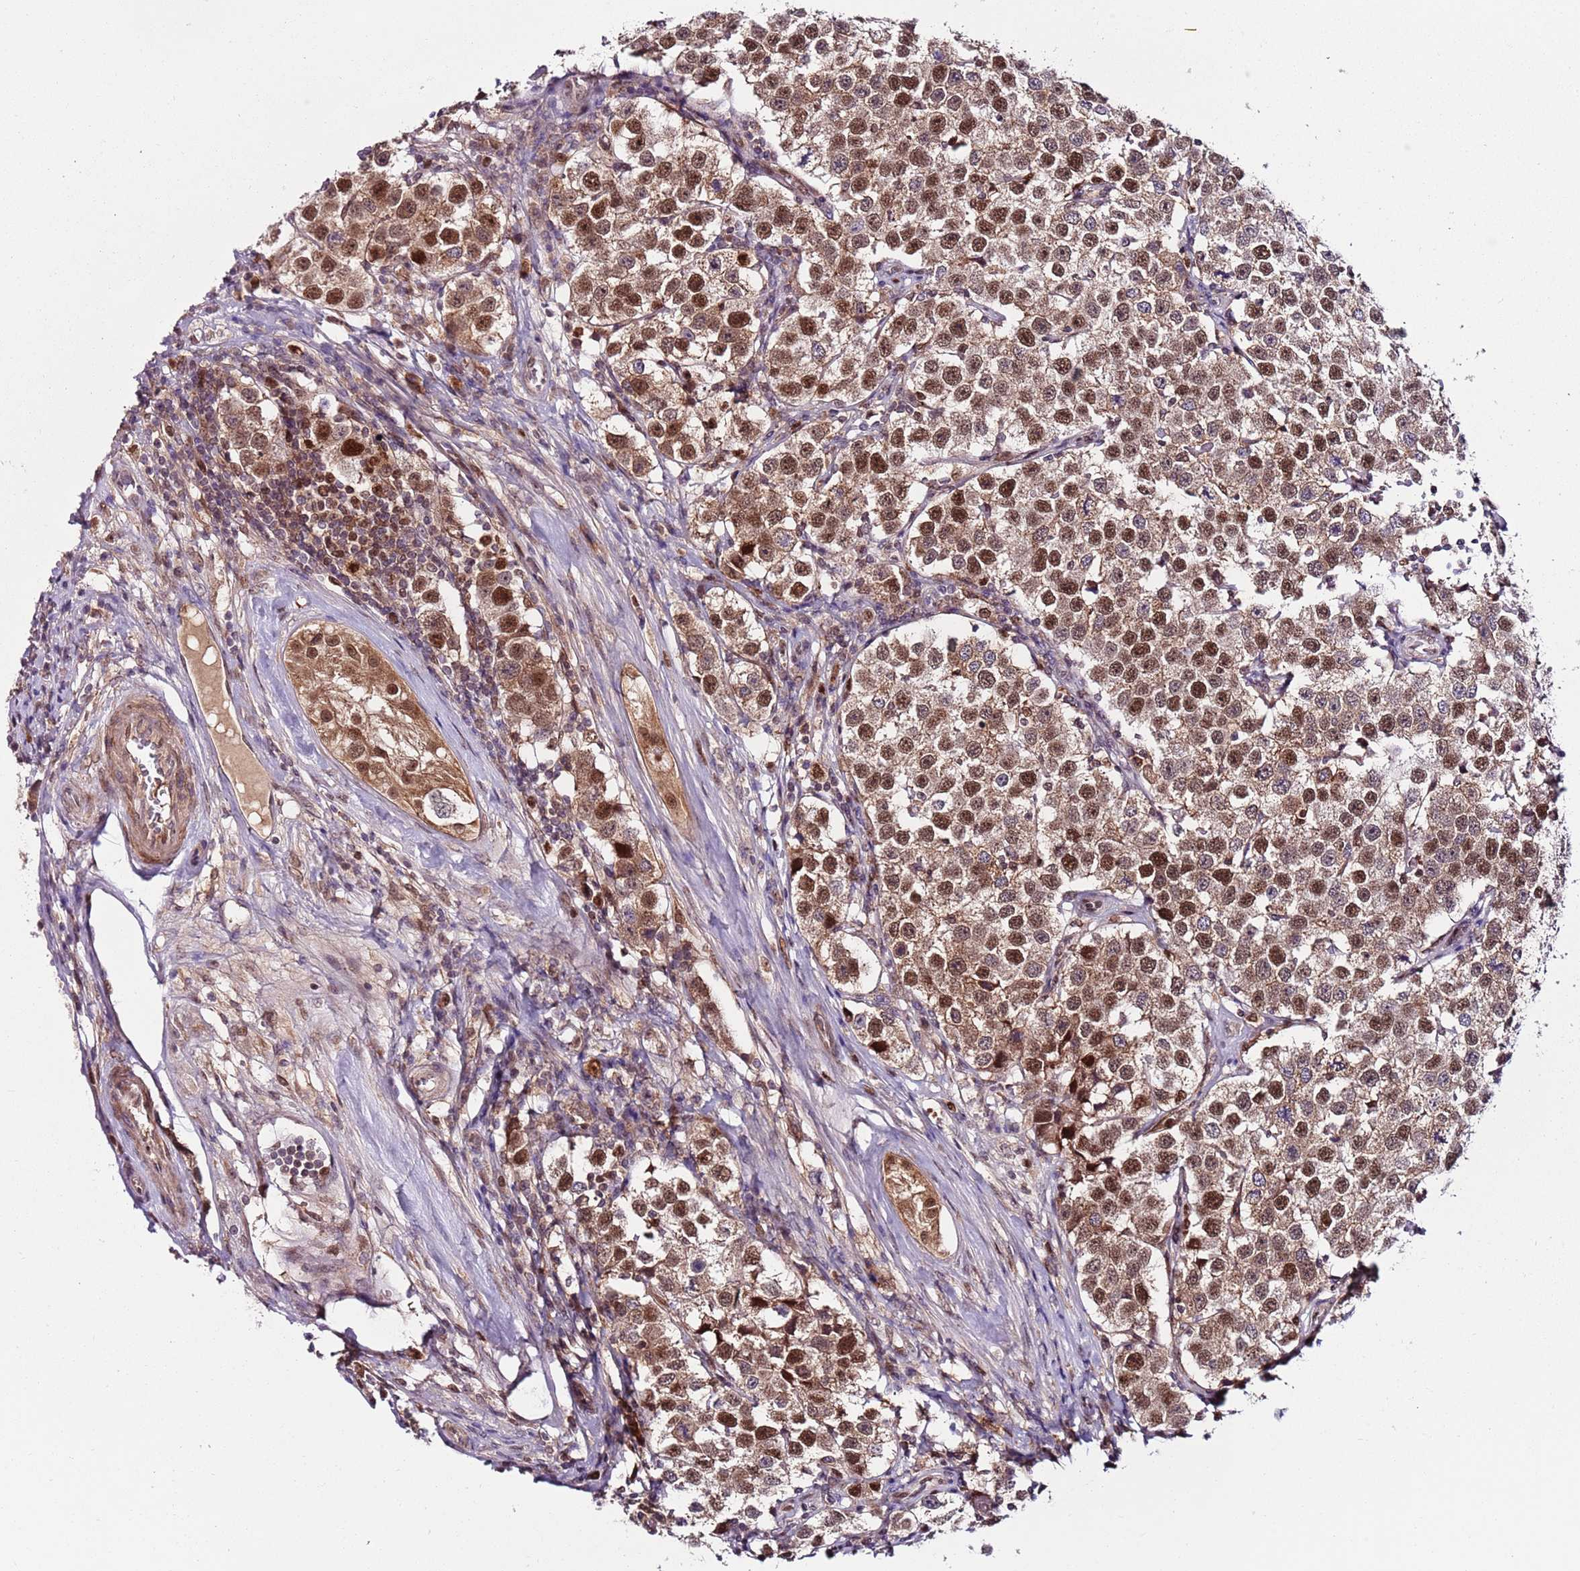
{"staining": {"intensity": "moderate", "quantity": ">75%", "location": "cytoplasmic/membranous,nuclear"}, "tissue": "testis cancer", "cell_type": "Tumor cells", "image_type": "cancer", "snomed": [{"axis": "morphology", "description": "Seminoma, NOS"}, {"axis": "topography", "description": "Testis"}], "caption": "The immunohistochemical stain highlights moderate cytoplasmic/membranous and nuclear expression in tumor cells of testis cancer tissue.", "gene": "RMND5B", "patient": {"sex": "male", "age": 34}}